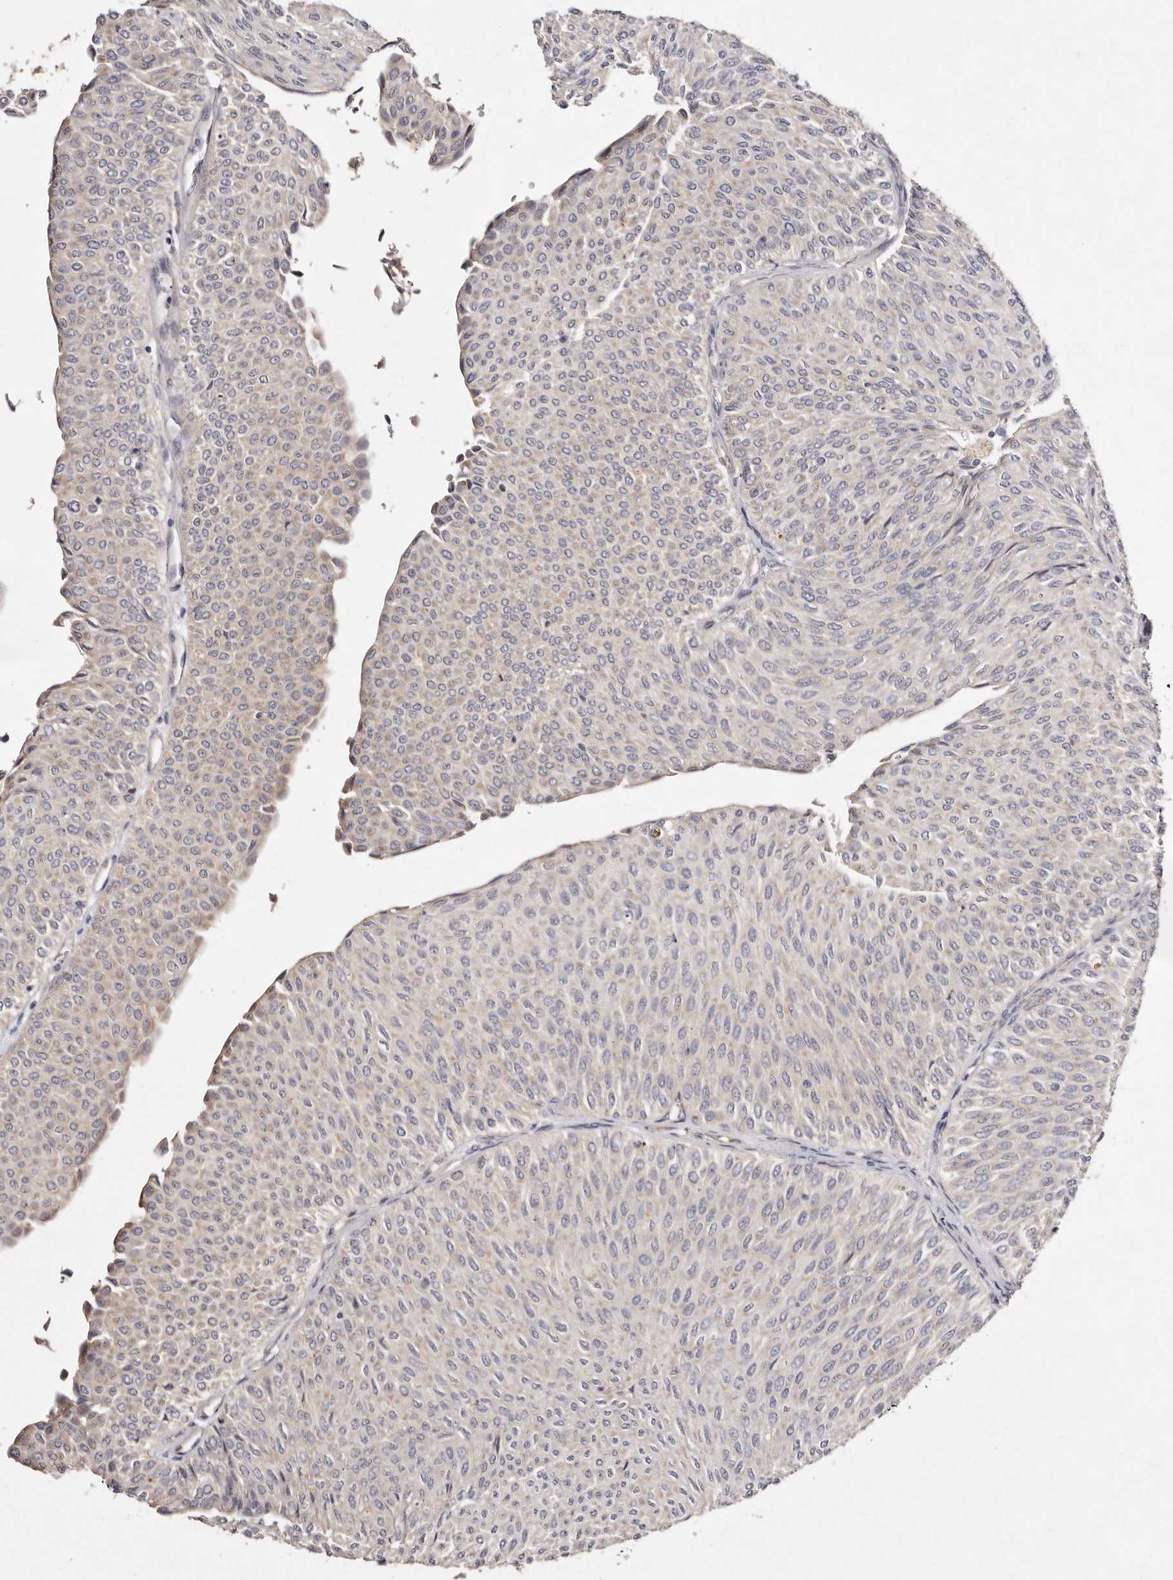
{"staining": {"intensity": "weak", "quantity": "<25%", "location": "cytoplasmic/membranous"}, "tissue": "urothelial cancer", "cell_type": "Tumor cells", "image_type": "cancer", "snomed": [{"axis": "morphology", "description": "Urothelial carcinoma, Low grade"}, {"axis": "topography", "description": "Urinary bladder"}], "caption": "Immunohistochemistry of urothelial cancer exhibits no positivity in tumor cells.", "gene": "TSC2", "patient": {"sex": "male", "age": 78}}